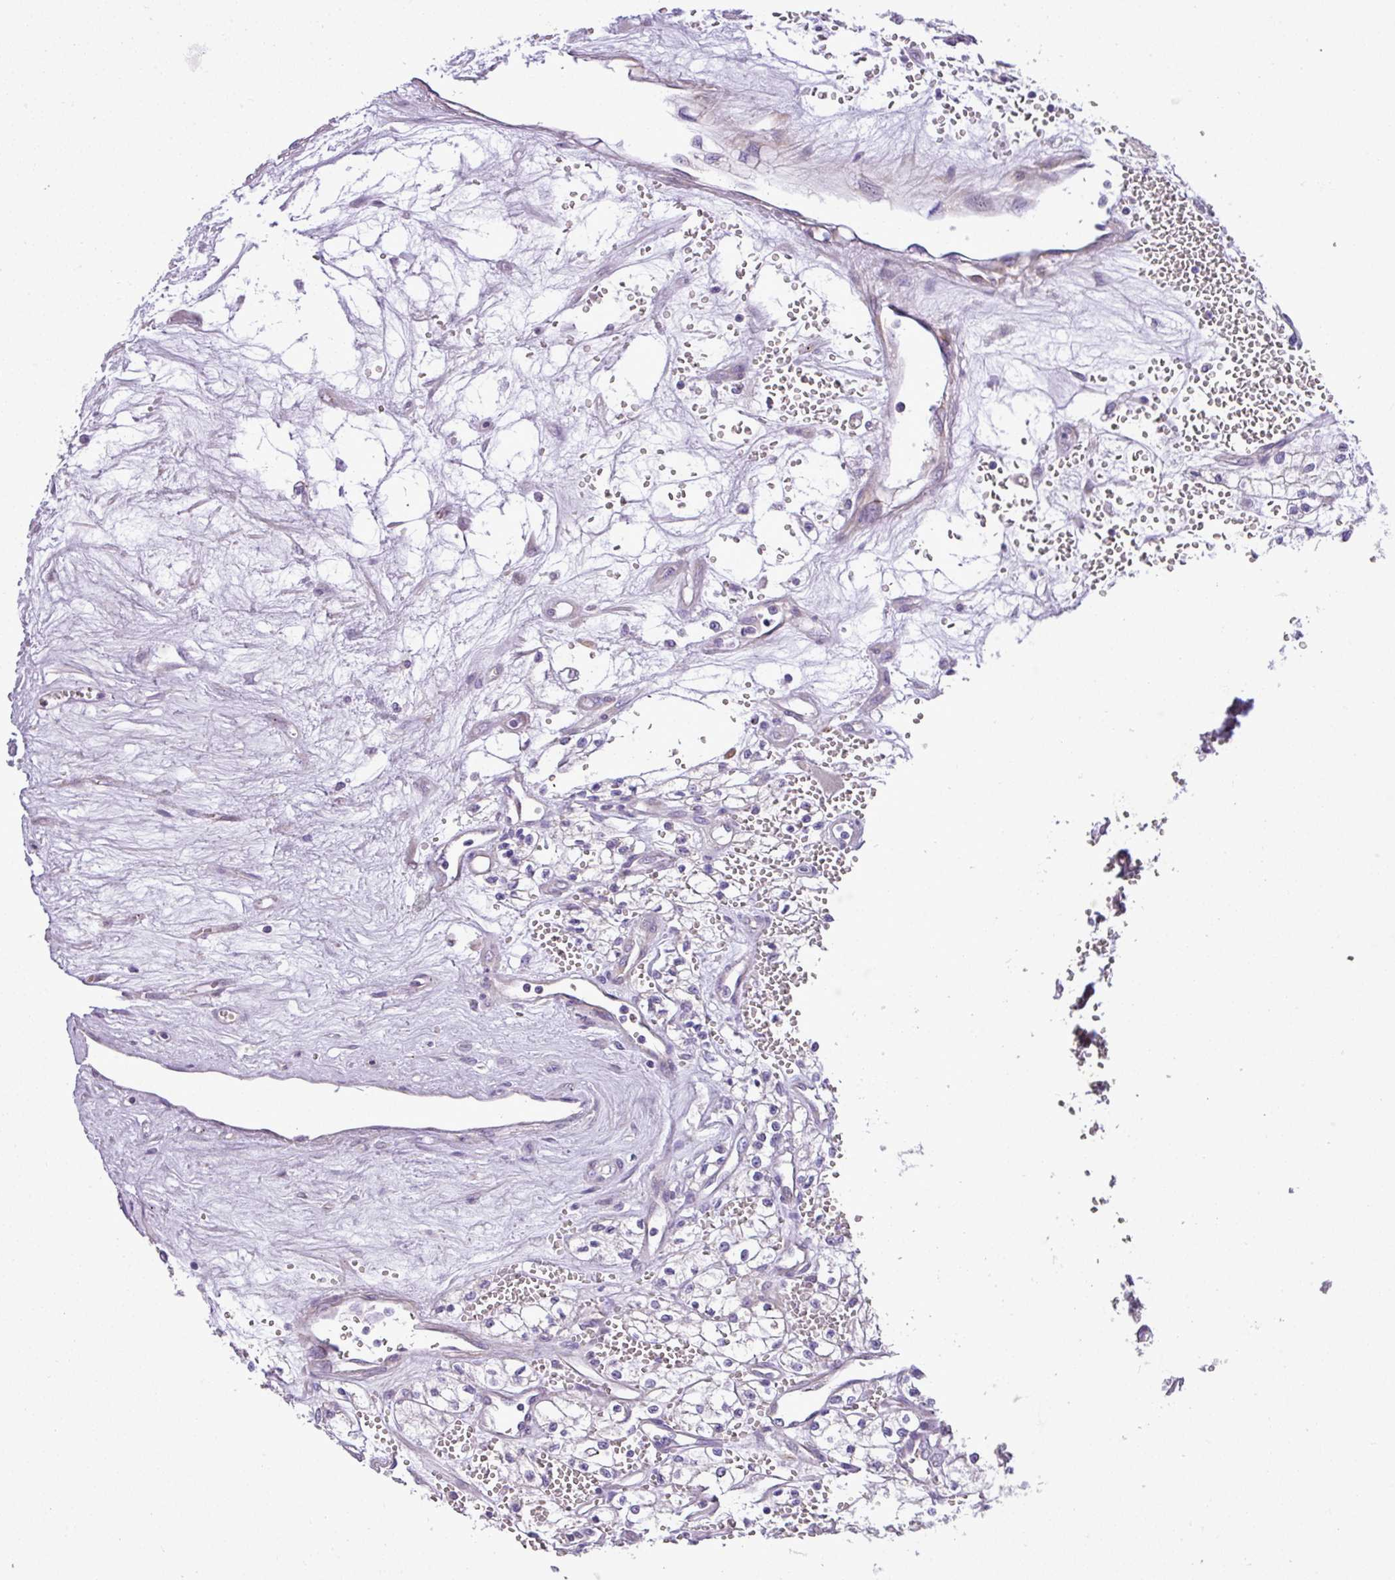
{"staining": {"intensity": "negative", "quantity": "none", "location": "none"}, "tissue": "renal cancer", "cell_type": "Tumor cells", "image_type": "cancer", "snomed": [{"axis": "morphology", "description": "Adenocarcinoma, NOS"}, {"axis": "topography", "description": "Kidney"}], "caption": "Histopathology image shows no protein staining in tumor cells of renal adenocarcinoma tissue.", "gene": "MOCS3", "patient": {"sex": "male", "age": 59}}